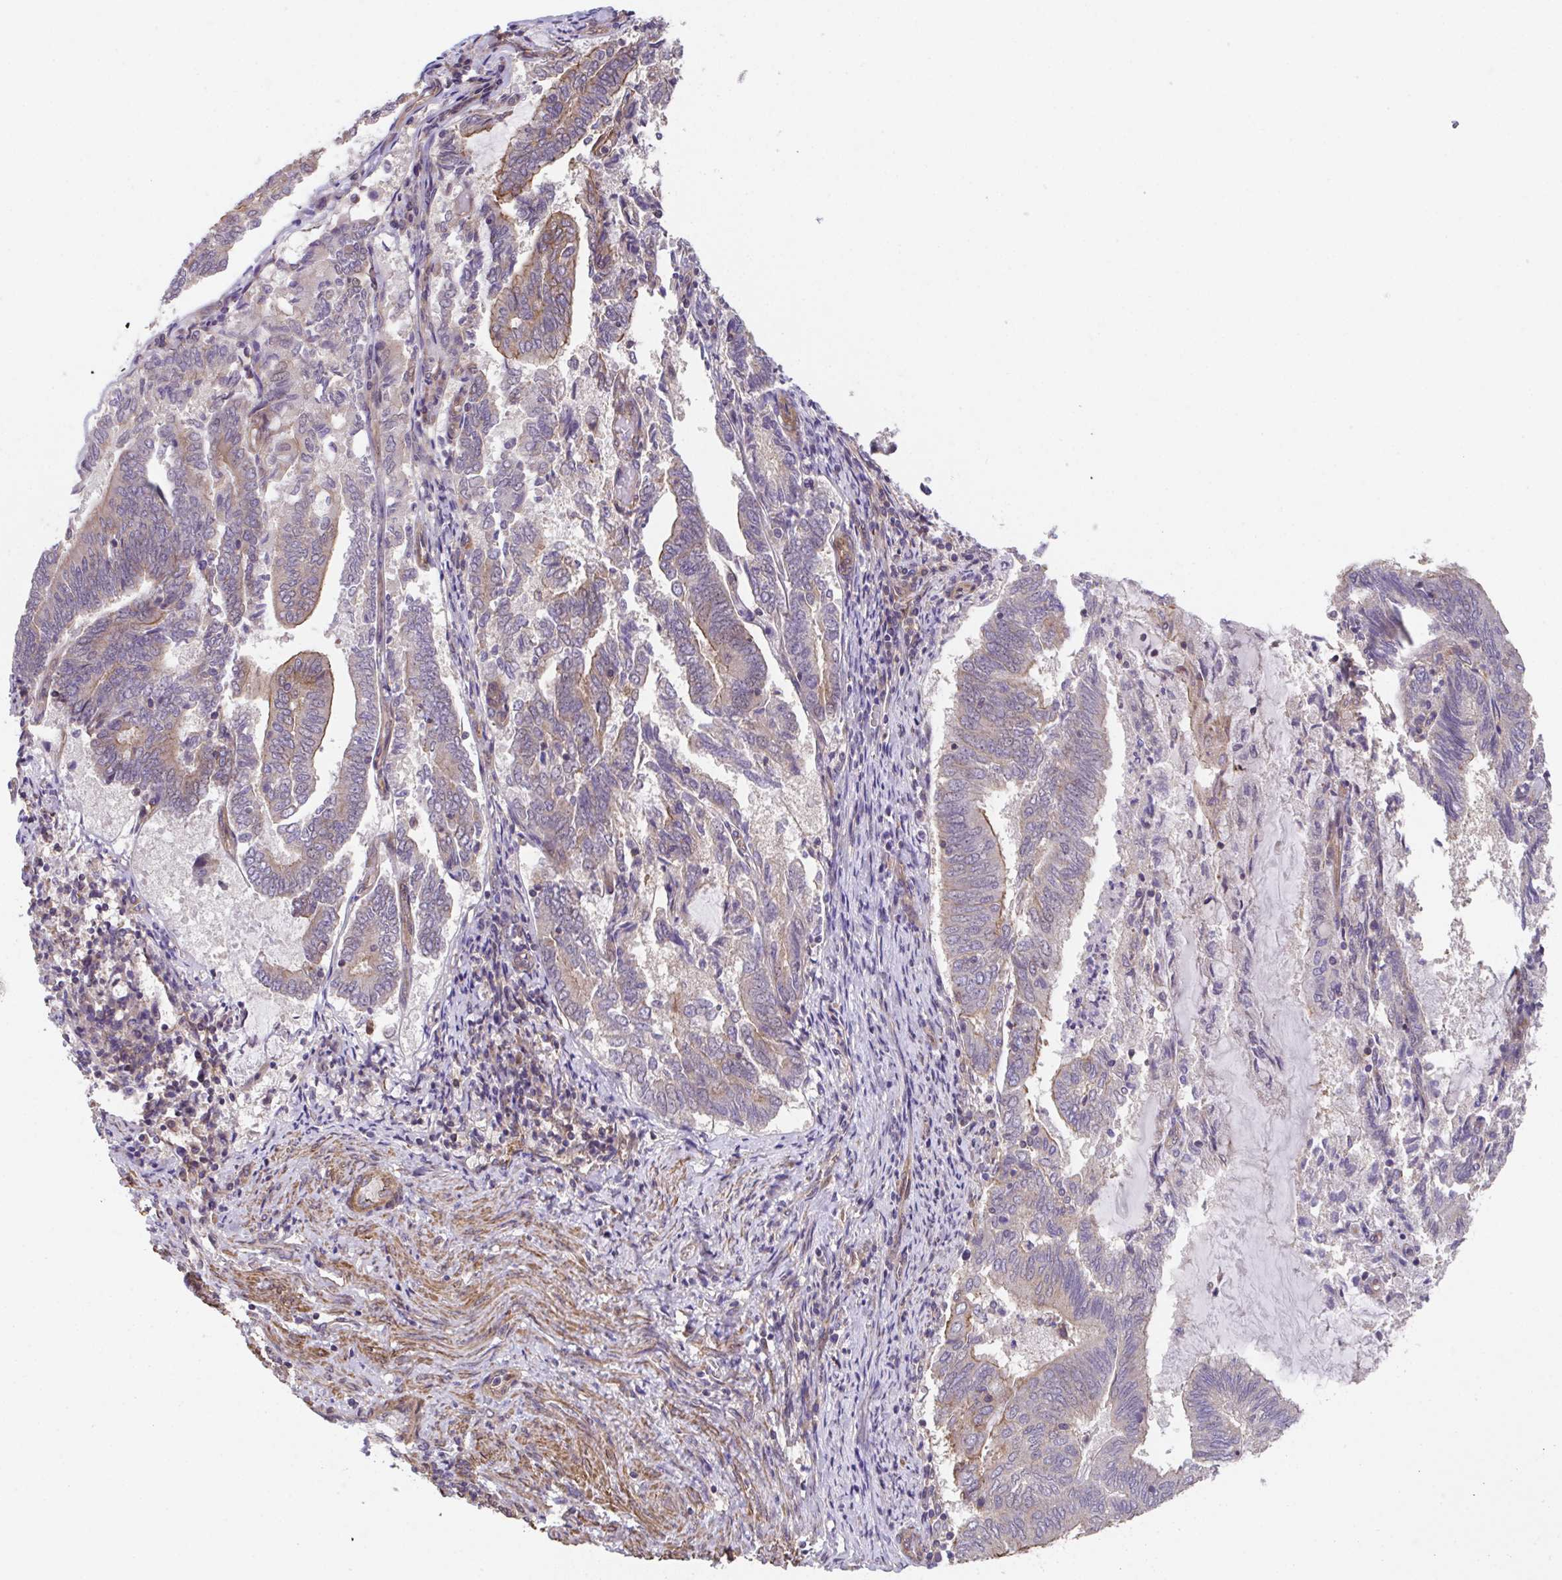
{"staining": {"intensity": "weak", "quantity": "25%-75%", "location": "cytoplasmic/membranous"}, "tissue": "endometrial cancer", "cell_type": "Tumor cells", "image_type": "cancer", "snomed": [{"axis": "morphology", "description": "Adenocarcinoma, NOS"}, {"axis": "topography", "description": "Endometrium"}], "caption": "Endometrial cancer stained with a protein marker demonstrates weak staining in tumor cells.", "gene": "ZNF696", "patient": {"sex": "female", "age": 80}}